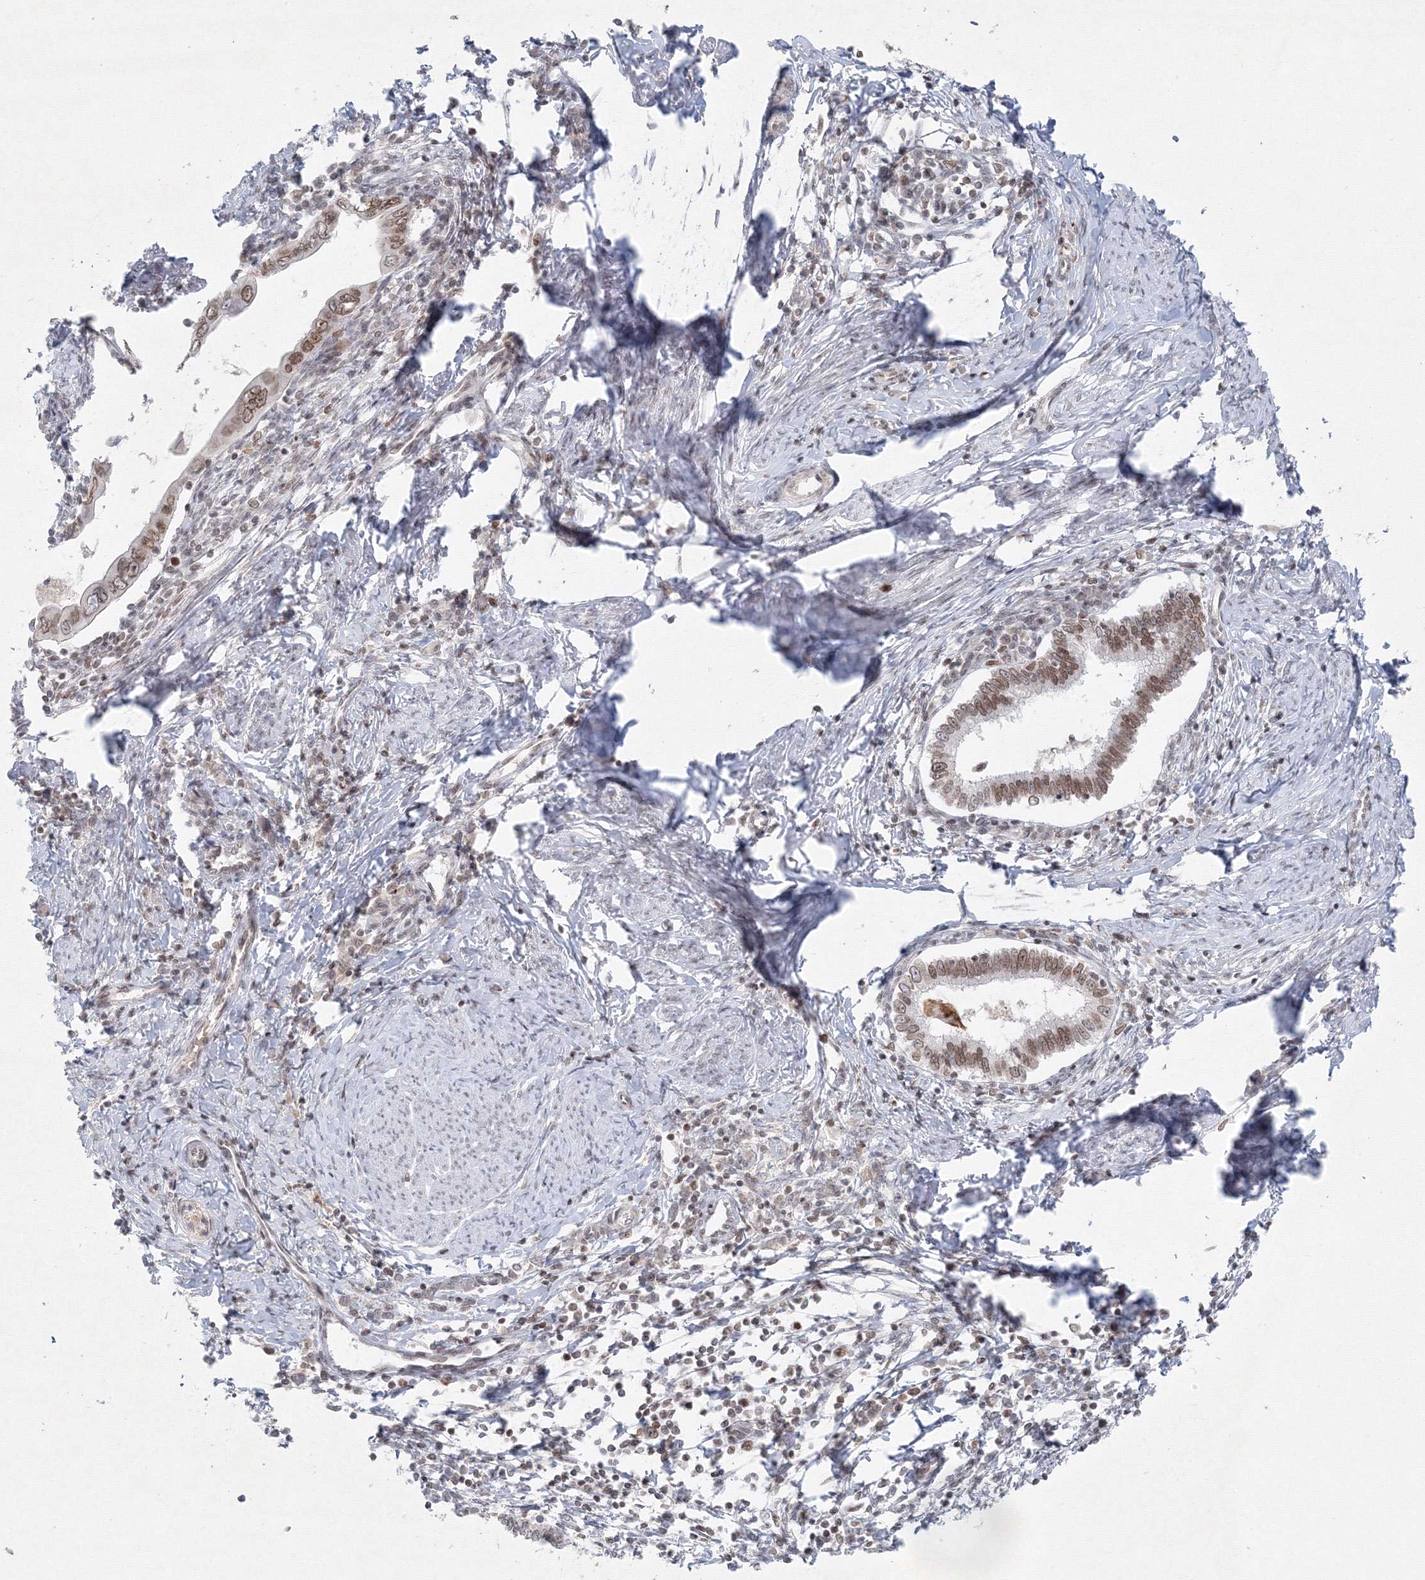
{"staining": {"intensity": "moderate", "quantity": ">75%", "location": "nuclear"}, "tissue": "cervical cancer", "cell_type": "Tumor cells", "image_type": "cancer", "snomed": [{"axis": "morphology", "description": "Adenocarcinoma, NOS"}, {"axis": "topography", "description": "Cervix"}], "caption": "Immunohistochemistry of human adenocarcinoma (cervical) shows medium levels of moderate nuclear positivity in about >75% of tumor cells. (brown staining indicates protein expression, while blue staining denotes nuclei).", "gene": "KIF4A", "patient": {"sex": "female", "age": 36}}